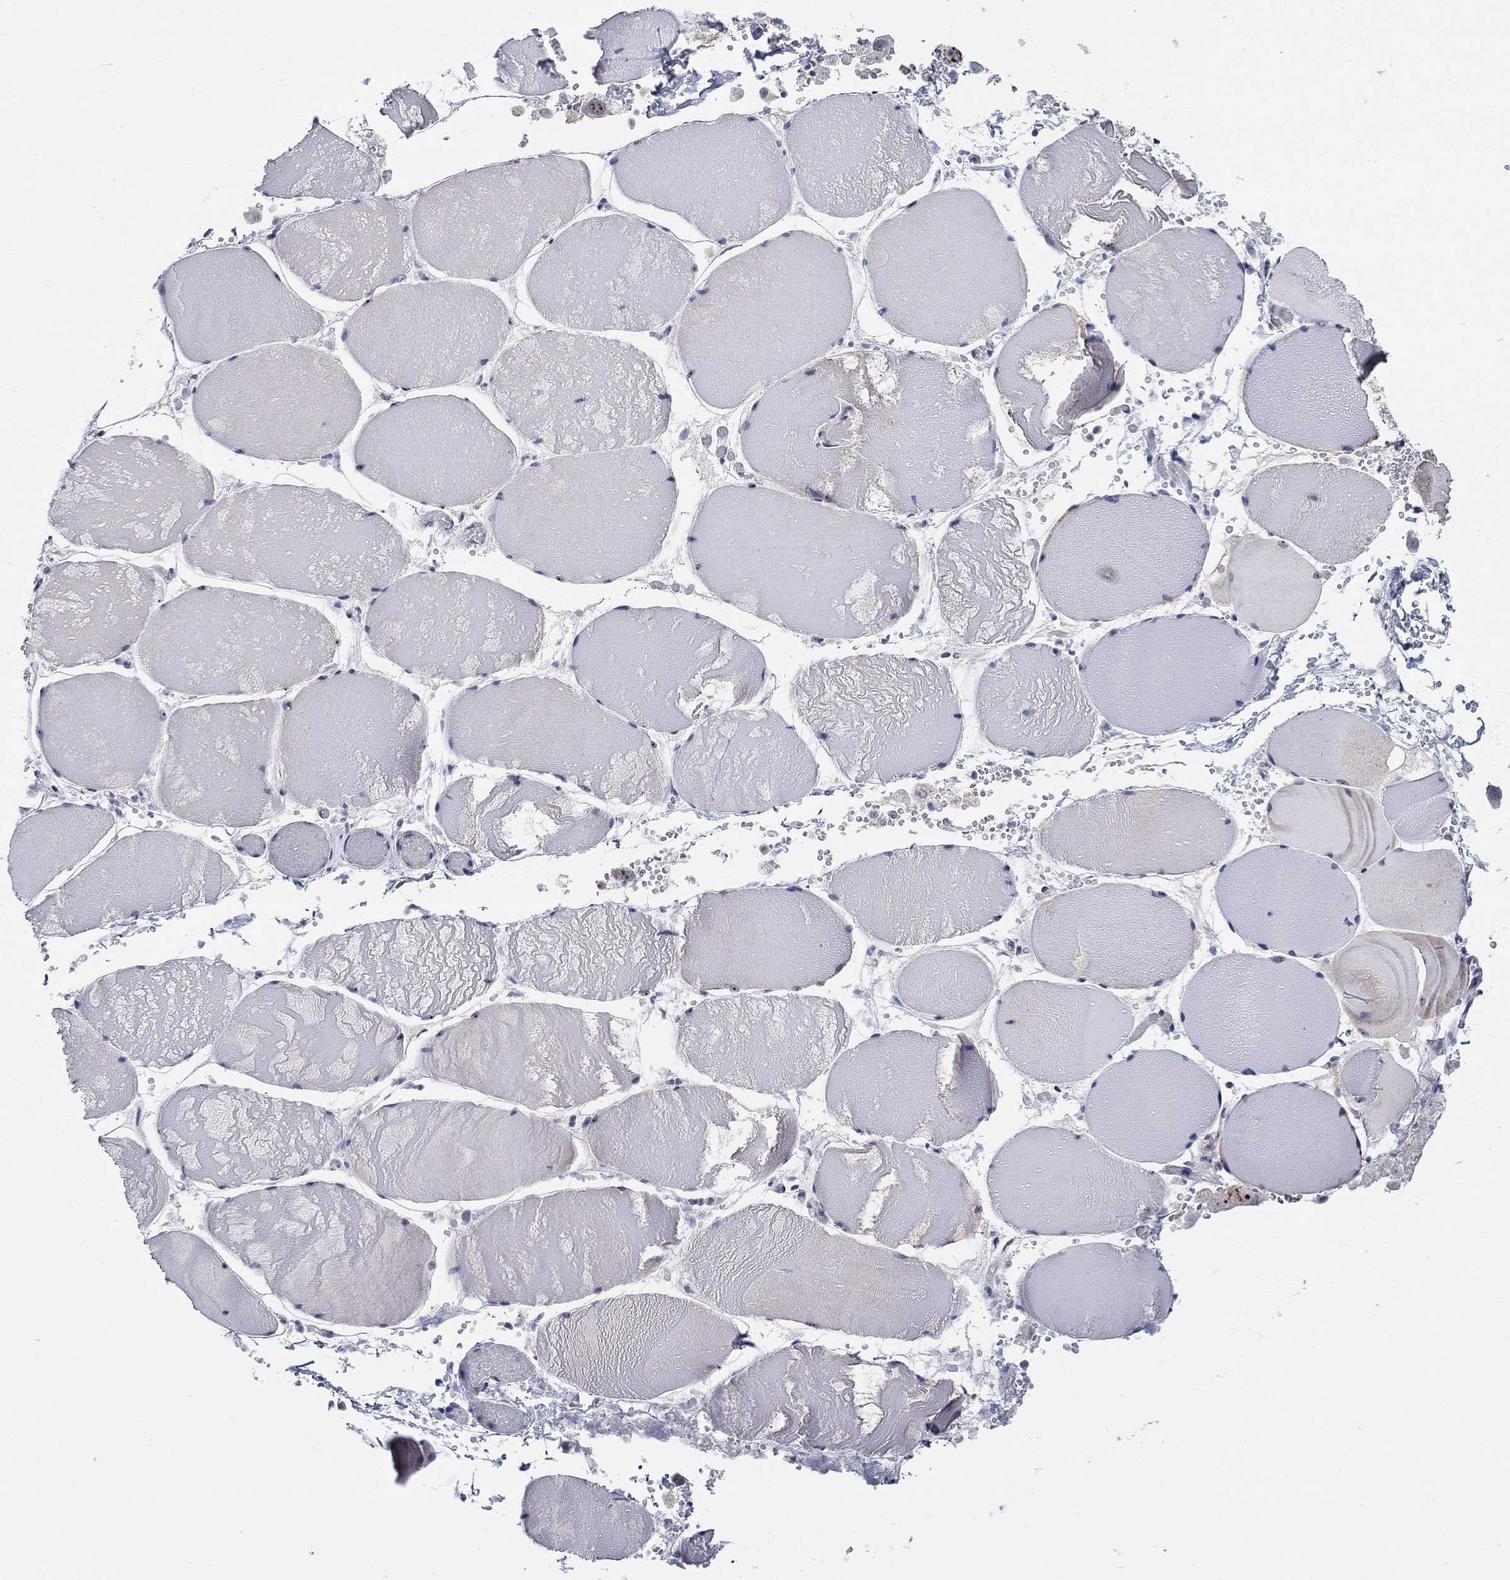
{"staining": {"intensity": "negative", "quantity": "none", "location": "none"}, "tissue": "skeletal muscle", "cell_type": "Myocytes", "image_type": "normal", "snomed": [{"axis": "morphology", "description": "Normal tissue, NOS"}, {"axis": "morphology", "description": "Malignant melanoma, Metastatic site"}, {"axis": "topography", "description": "Skeletal muscle"}], "caption": "IHC histopathology image of normal human skeletal muscle stained for a protein (brown), which exhibits no expression in myocytes.", "gene": "SMIM18", "patient": {"sex": "male", "age": 50}}